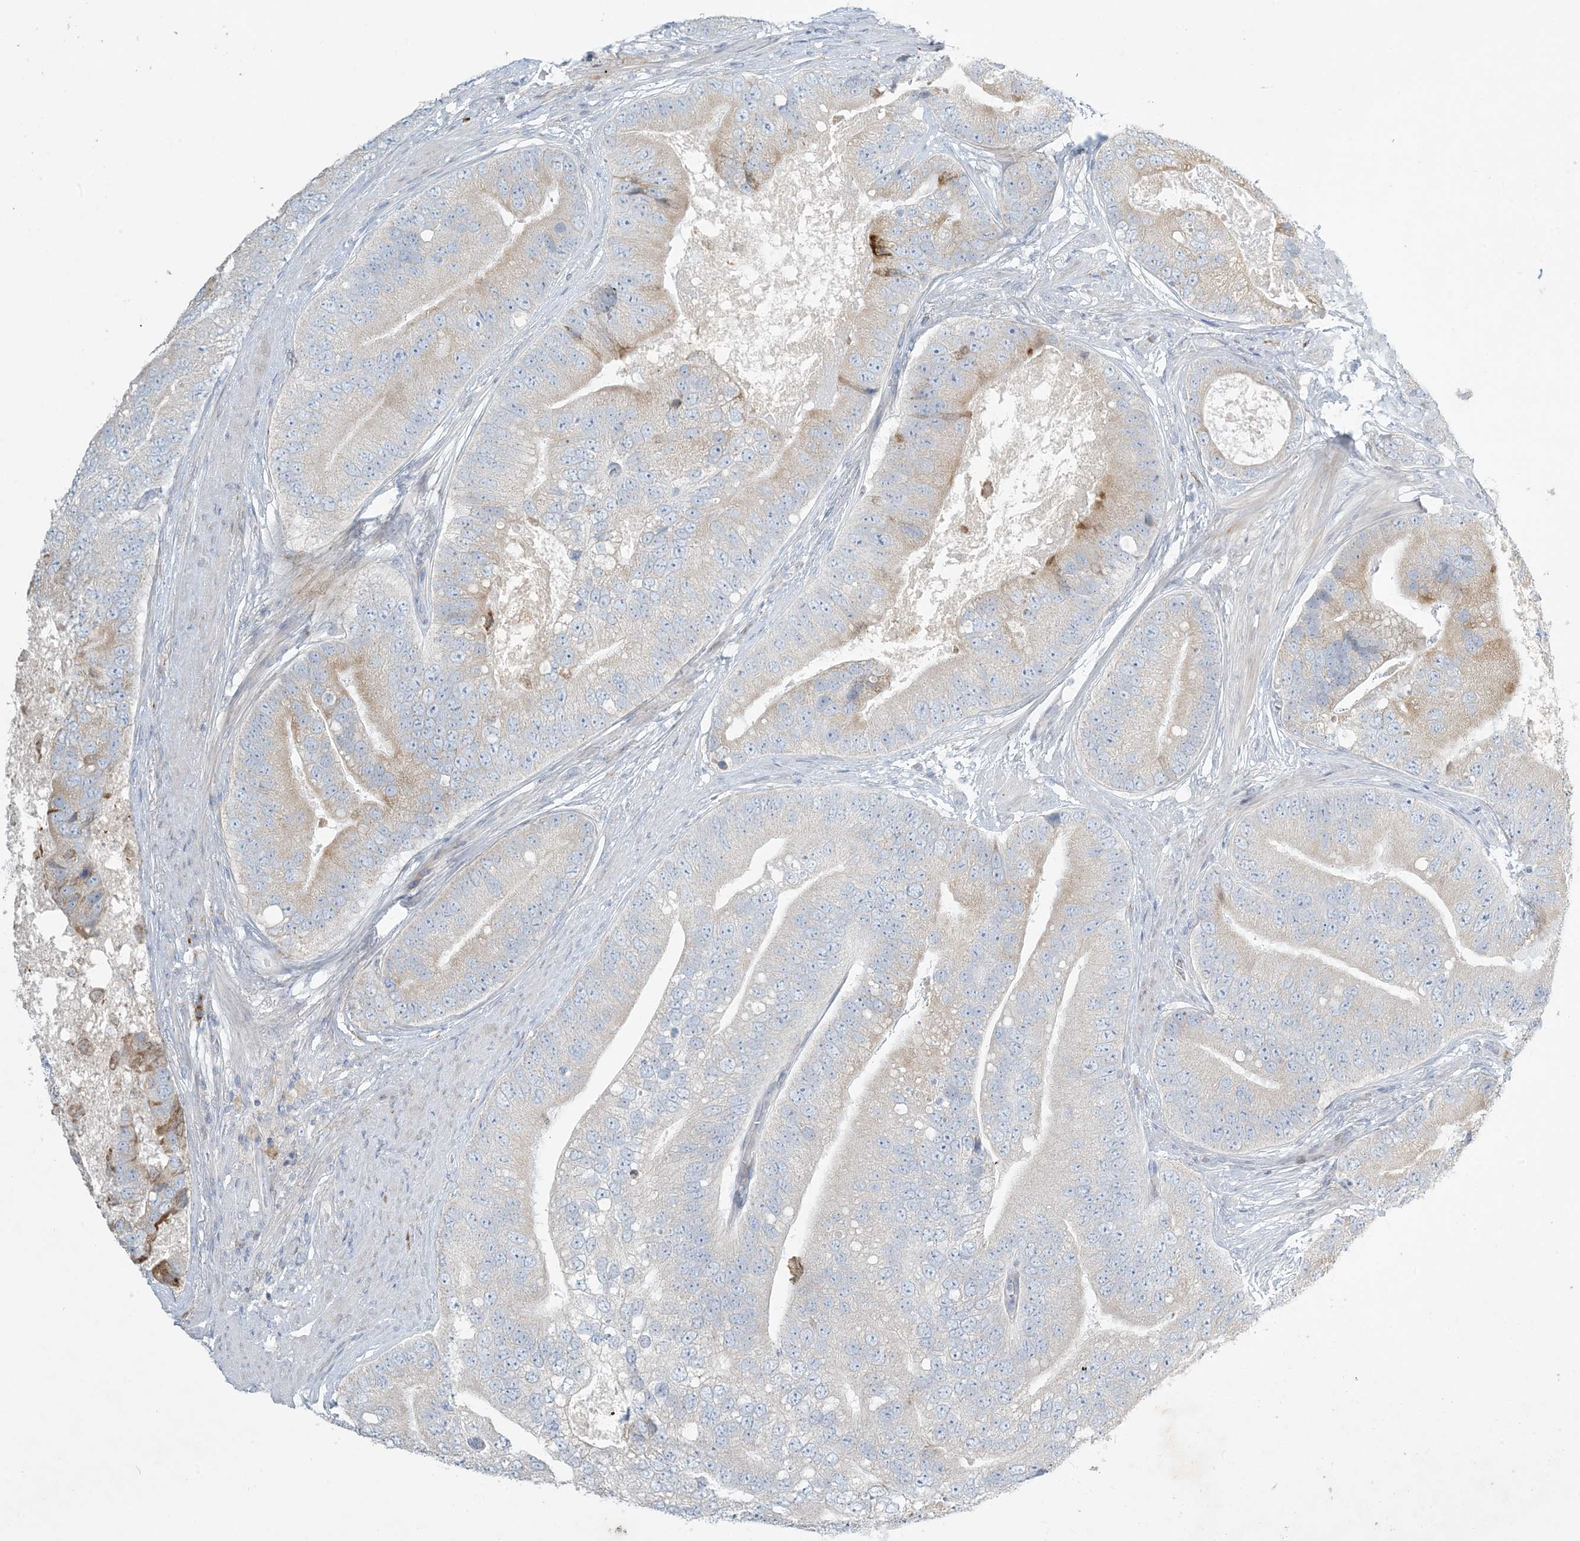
{"staining": {"intensity": "negative", "quantity": "none", "location": "none"}, "tissue": "prostate cancer", "cell_type": "Tumor cells", "image_type": "cancer", "snomed": [{"axis": "morphology", "description": "Adenocarcinoma, High grade"}, {"axis": "topography", "description": "Prostate"}], "caption": "DAB (3,3'-diaminobenzidine) immunohistochemical staining of high-grade adenocarcinoma (prostate) reveals no significant expression in tumor cells. (Brightfield microscopy of DAB (3,3'-diaminobenzidine) immunohistochemistry (IHC) at high magnification).", "gene": "ZNF385D", "patient": {"sex": "male", "age": 70}}